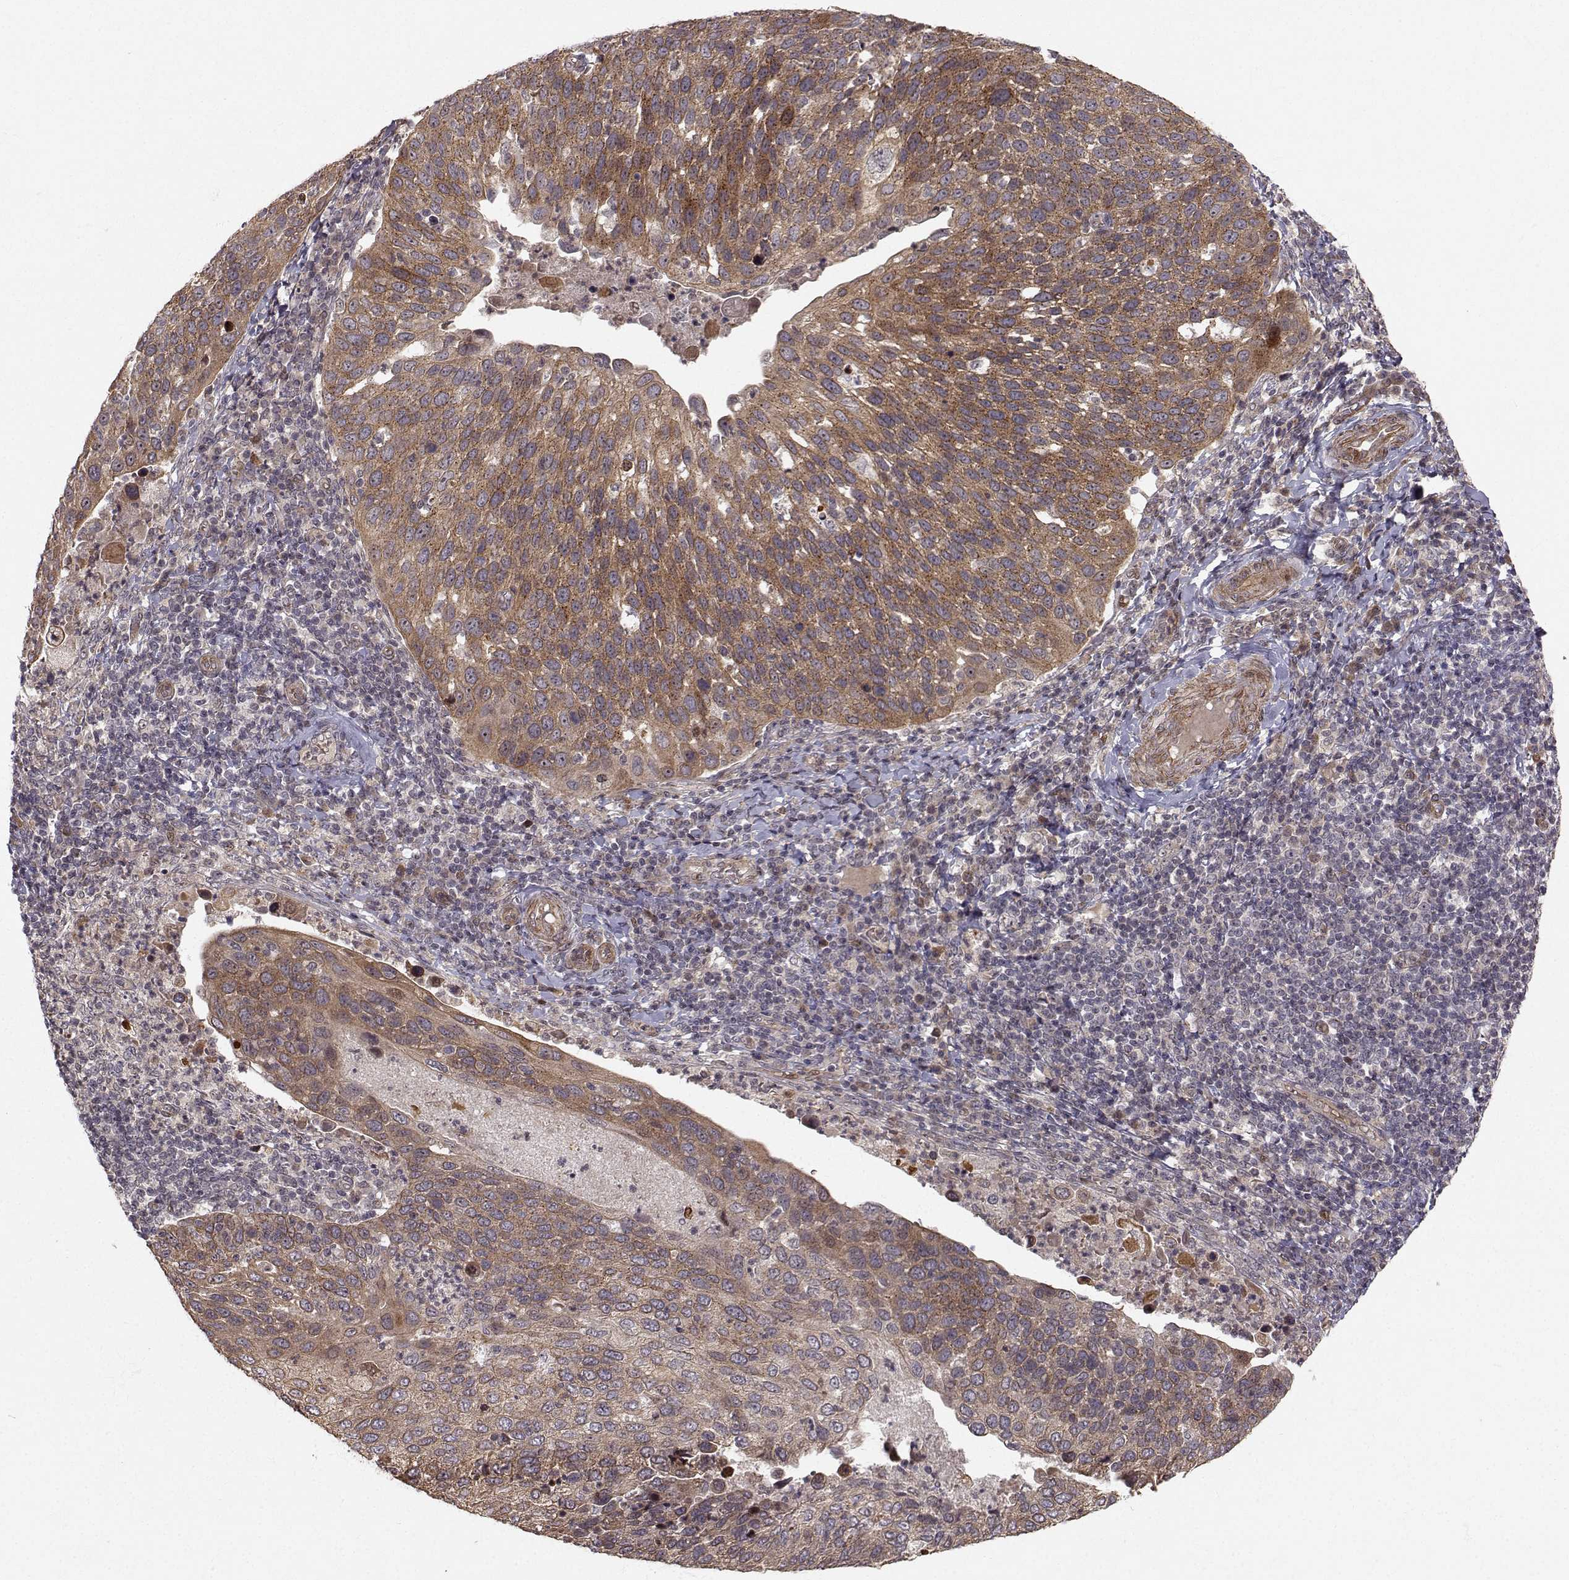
{"staining": {"intensity": "moderate", "quantity": "25%-75%", "location": "cytoplasmic/membranous"}, "tissue": "cervical cancer", "cell_type": "Tumor cells", "image_type": "cancer", "snomed": [{"axis": "morphology", "description": "Squamous cell carcinoma, NOS"}, {"axis": "topography", "description": "Cervix"}], "caption": "Cervical squamous cell carcinoma stained with a brown dye exhibits moderate cytoplasmic/membranous positive positivity in about 25%-75% of tumor cells.", "gene": "APC", "patient": {"sex": "female", "age": 54}}